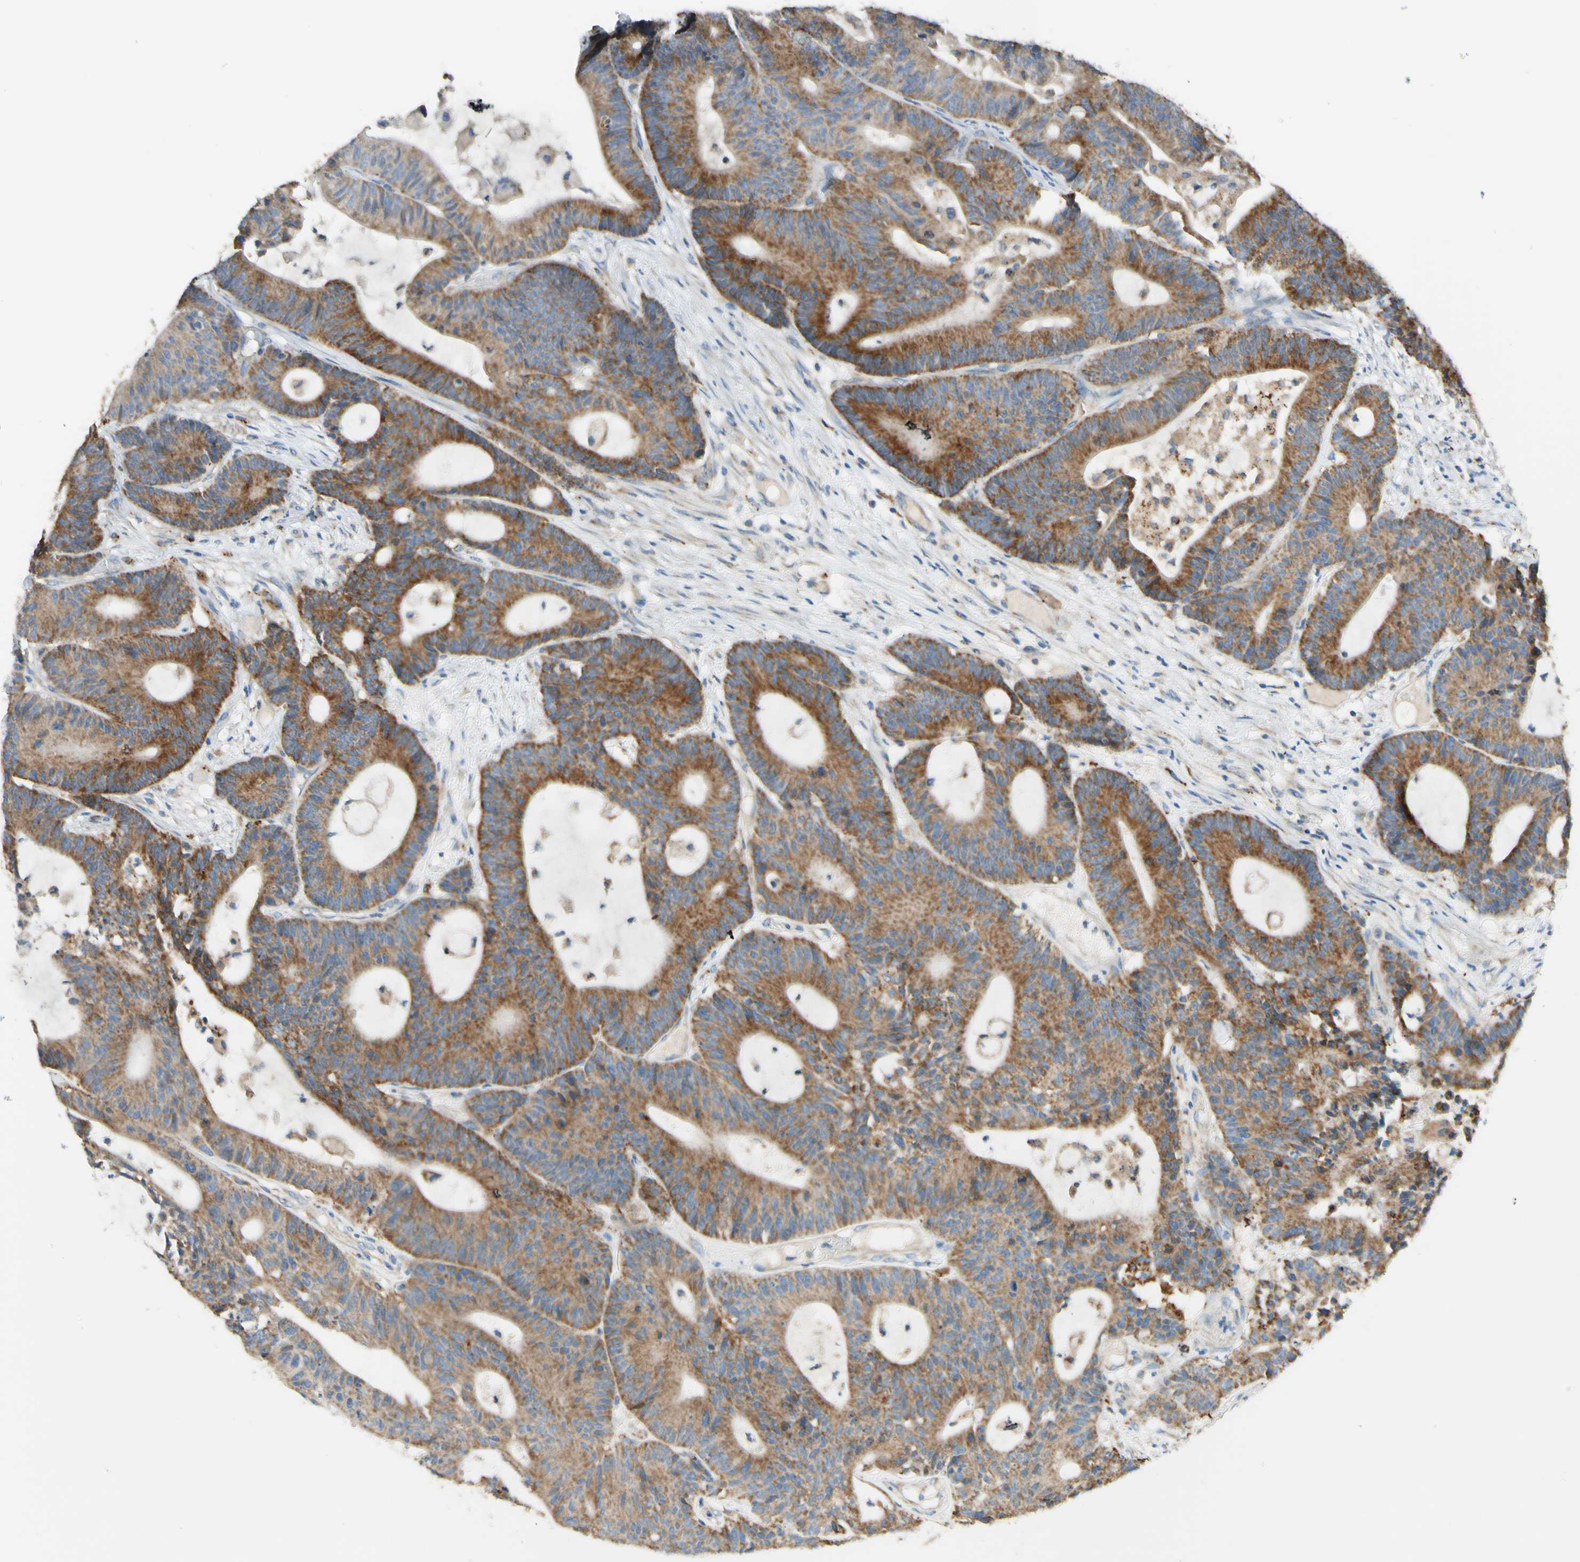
{"staining": {"intensity": "moderate", "quantity": ">75%", "location": "cytoplasmic/membranous"}, "tissue": "colorectal cancer", "cell_type": "Tumor cells", "image_type": "cancer", "snomed": [{"axis": "morphology", "description": "Adenocarcinoma, NOS"}, {"axis": "topography", "description": "Colon"}], "caption": "About >75% of tumor cells in human adenocarcinoma (colorectal) demonstrate moderate cytoplasmic/membranous protein staining as visualized by brown immunohistochemical staining.", "gene": "ARMC10", "patient": {"sex": "female", "age": 84}}